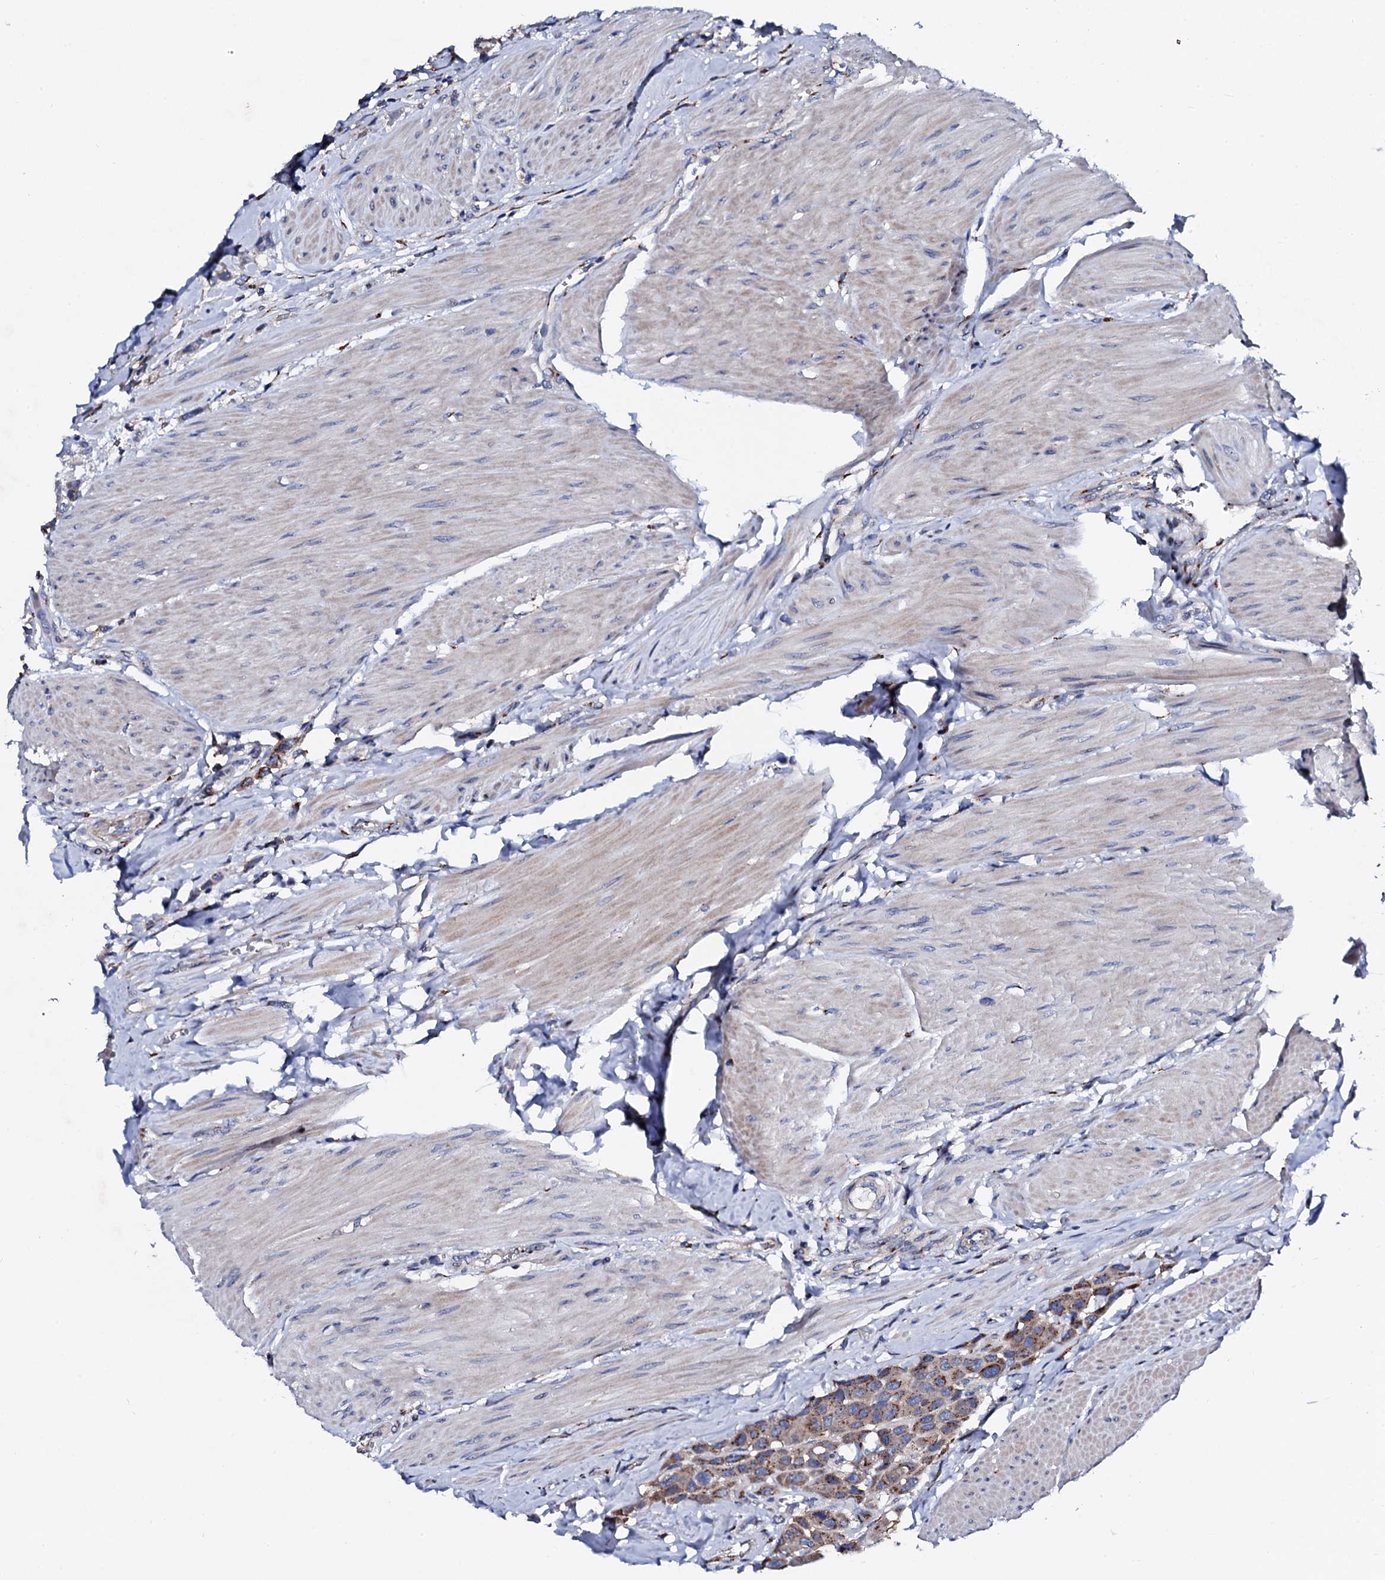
{"staining": {"intensity": "moderate", "quantity": "25%-75%", "location": "cytoplasmic/membranous"}, "tissue": "urothelial cancer", "cell_type": "Tumor cells", "image_type": "cancer", "snomed": [{"axis": "morphology", "description": "Urothelial carcinoma, High grade"}, {"axis": "topography", "description": "Urinary bladder"}], "caption": "Human urothelial cancer stained with a brown dye reveals moderate cytoplasmic/membranous positive expression in about 25%-75% of tumor cells.", "gene": "PLET1", "patient": {"sex": "male", "age": 50}}